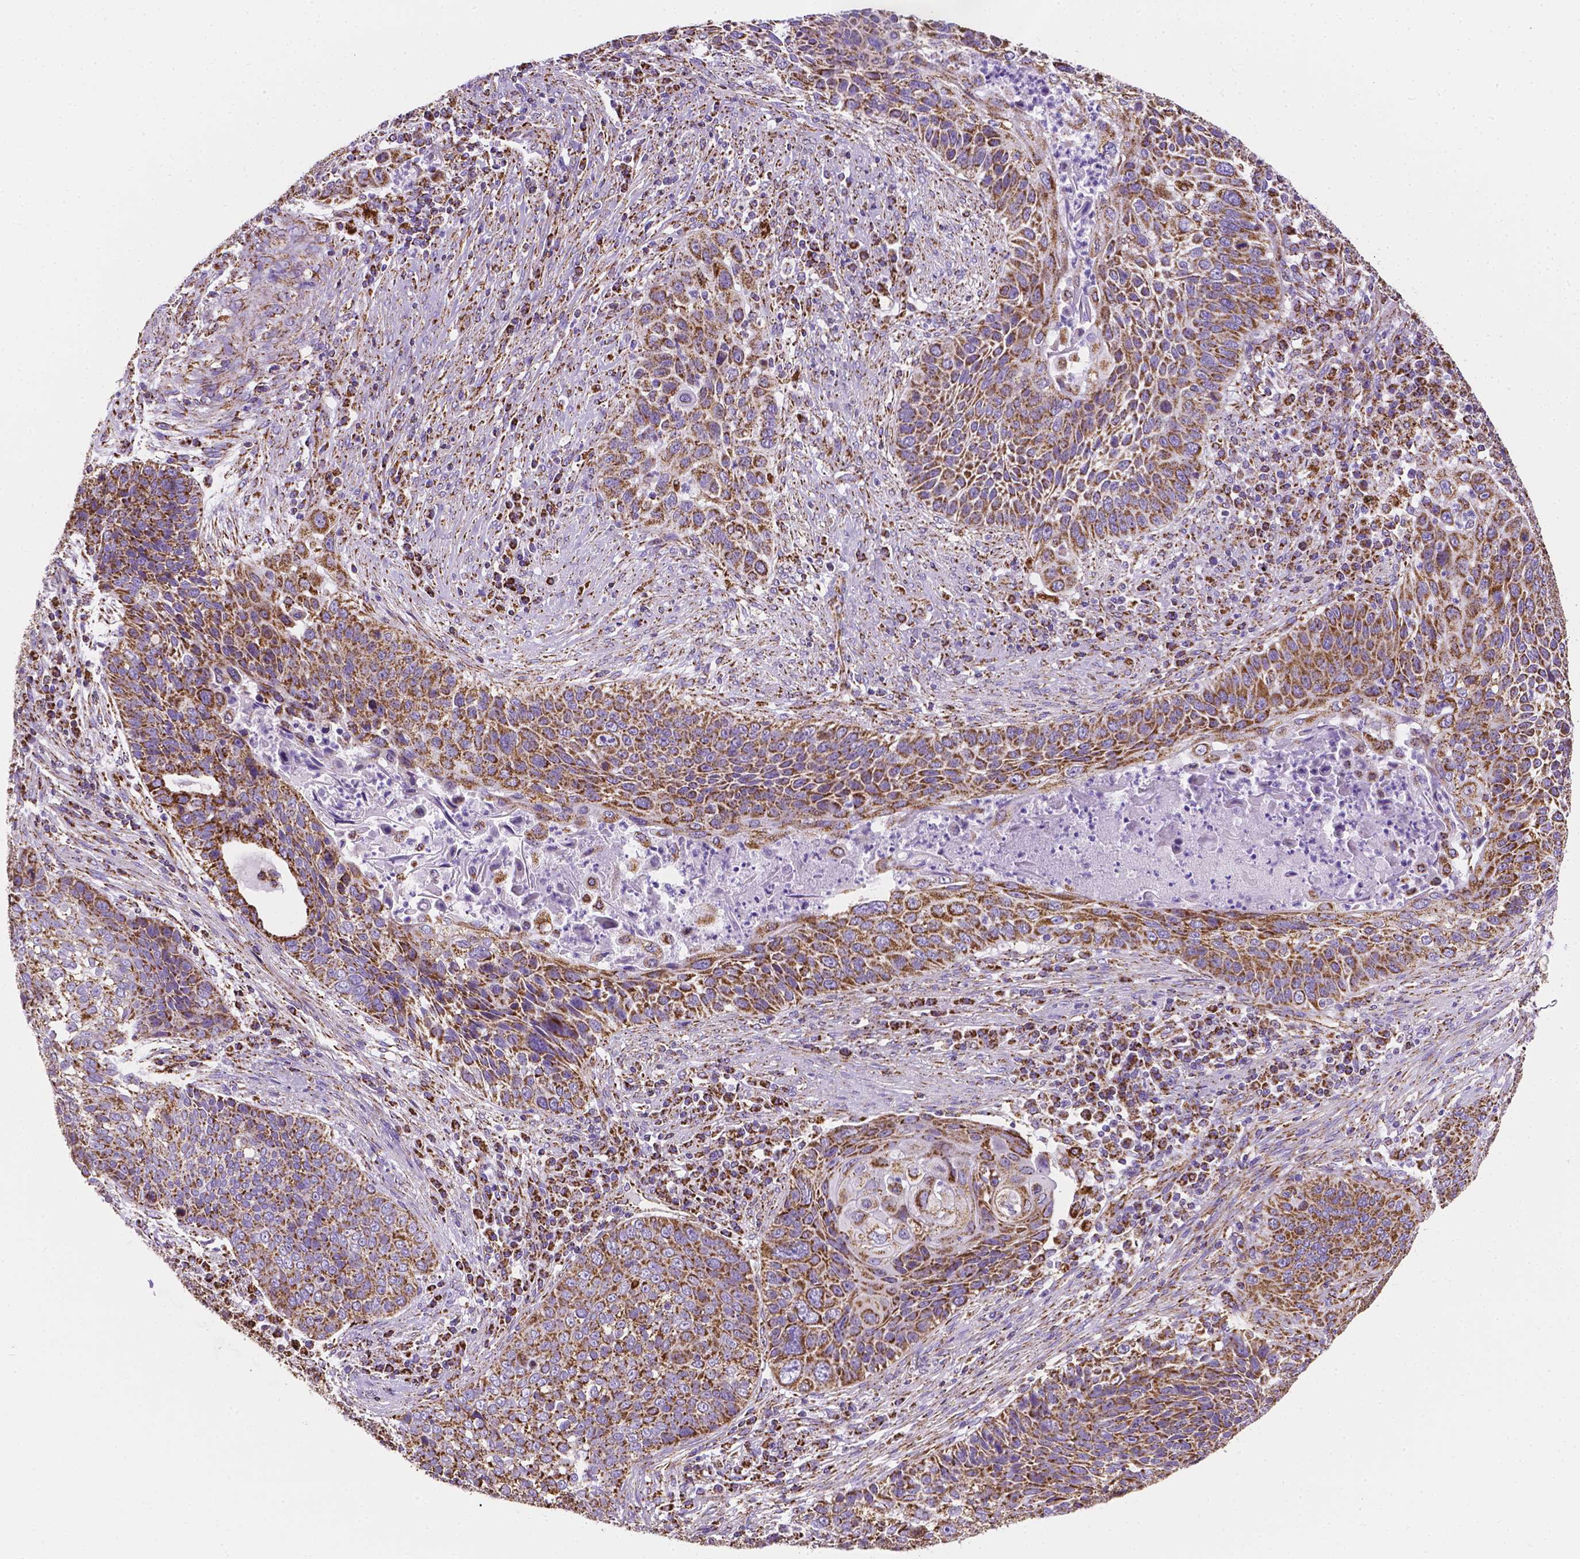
{"staining": {"intensity": "moderate", "quantity": ">75%", "location": "cytoplasmic/membranous"}, "tissue": "lung cancer", "cell_type": "Tumor cells", "image_type": "cancer", "snomed": [{"axis": "morphology", "description": "Squamous cell carcinoma, NOS"}, {"axis": "morphology", "description": "Squamous cell carcinoma, metastatic, NOS"}, {"axis": "topography", "description": "Lung"}, {"axis": "topography", "description": "Pleura, NOS"}], "caption": "Brown immunohistochemical staining in human lung cancer (squamous cell carcinoma) displays moderate cytoplasmic/membranous positivity in approximately >75% of tumor cells.", "gene": "RMDN3", "patient": {"sex": "male", "age": 72}}